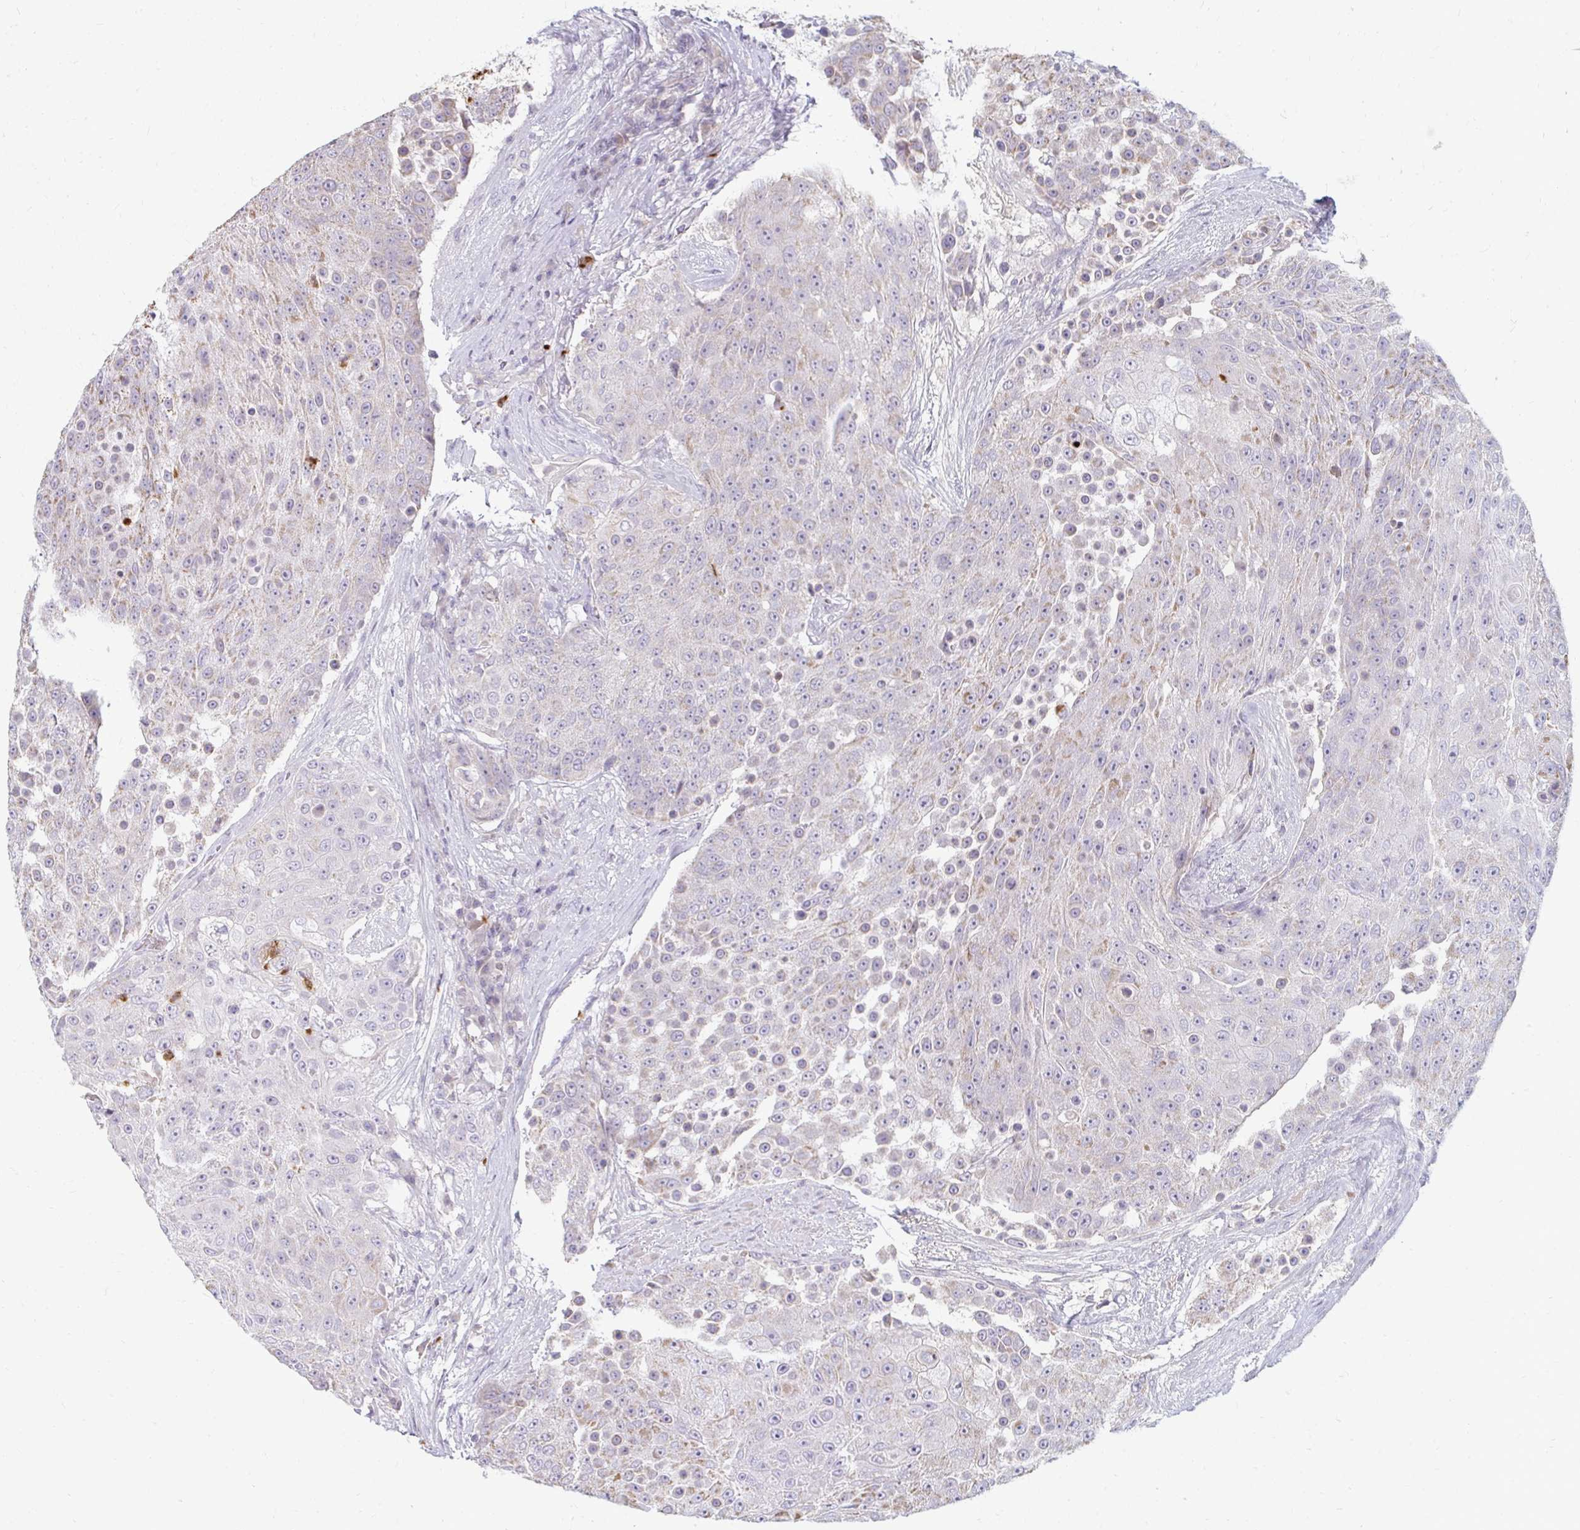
{"staining": {"intensity": "weak", "quantity": "<25%", "location": "cytoplasmic/membranous"}, "tissue": "urothelial cancer", "cell_type": "Tumor cells", "image_type": "cancer", "snomed": [{"axis": "morphology", "description": "Urothelial carcinoma, High grade"}, {"axis": "topography", "description": "Urinary bladder"}], "caption": "Urothelial cancer was stained to show a protein in brown. There is no significant staining in tumor cells.", "gene": "RAB33A", "patient": {"sex": "female", "age": 63}}